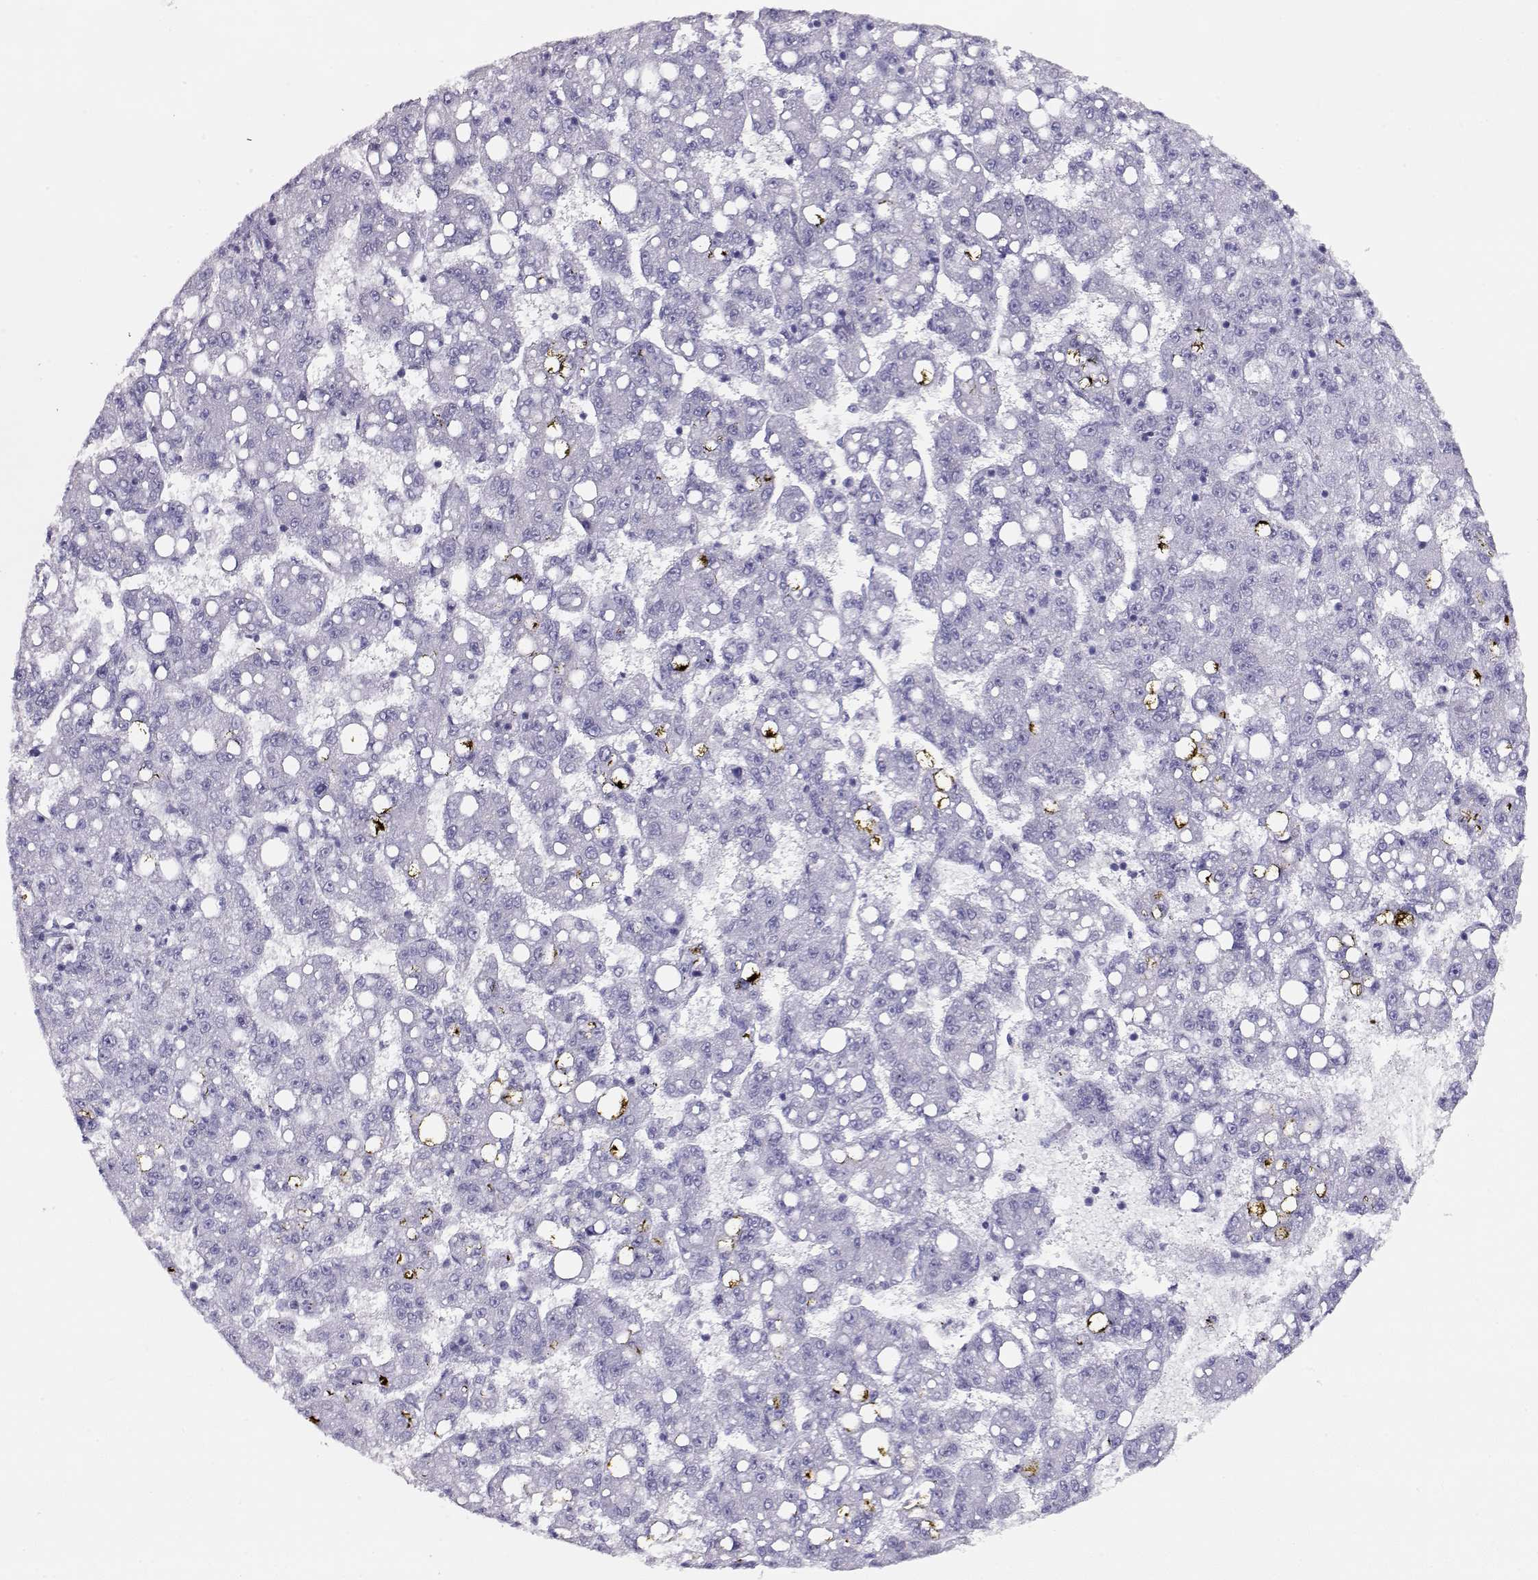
{"staining": {"intensity": "negative", "quantity": "none", "location": "none"}, "tissue": "liver cancer", "cell_type": "Tumor cells", "image_type": "cancer", "snomed": [{"axis": "morphology", "description": "Carcinoma, Hepatocellular, NOS"}, {"axis": "topography", "description": "Liver"}], "caption": "DAB (3,3'-diaminobenzidine) immunohistochemical staining of liver cancer (hepatocellular carcinoma) displays no significant positivity in tumor cells.", "gene": "CRX", "patient": {"sex": "female", "age": 65}}